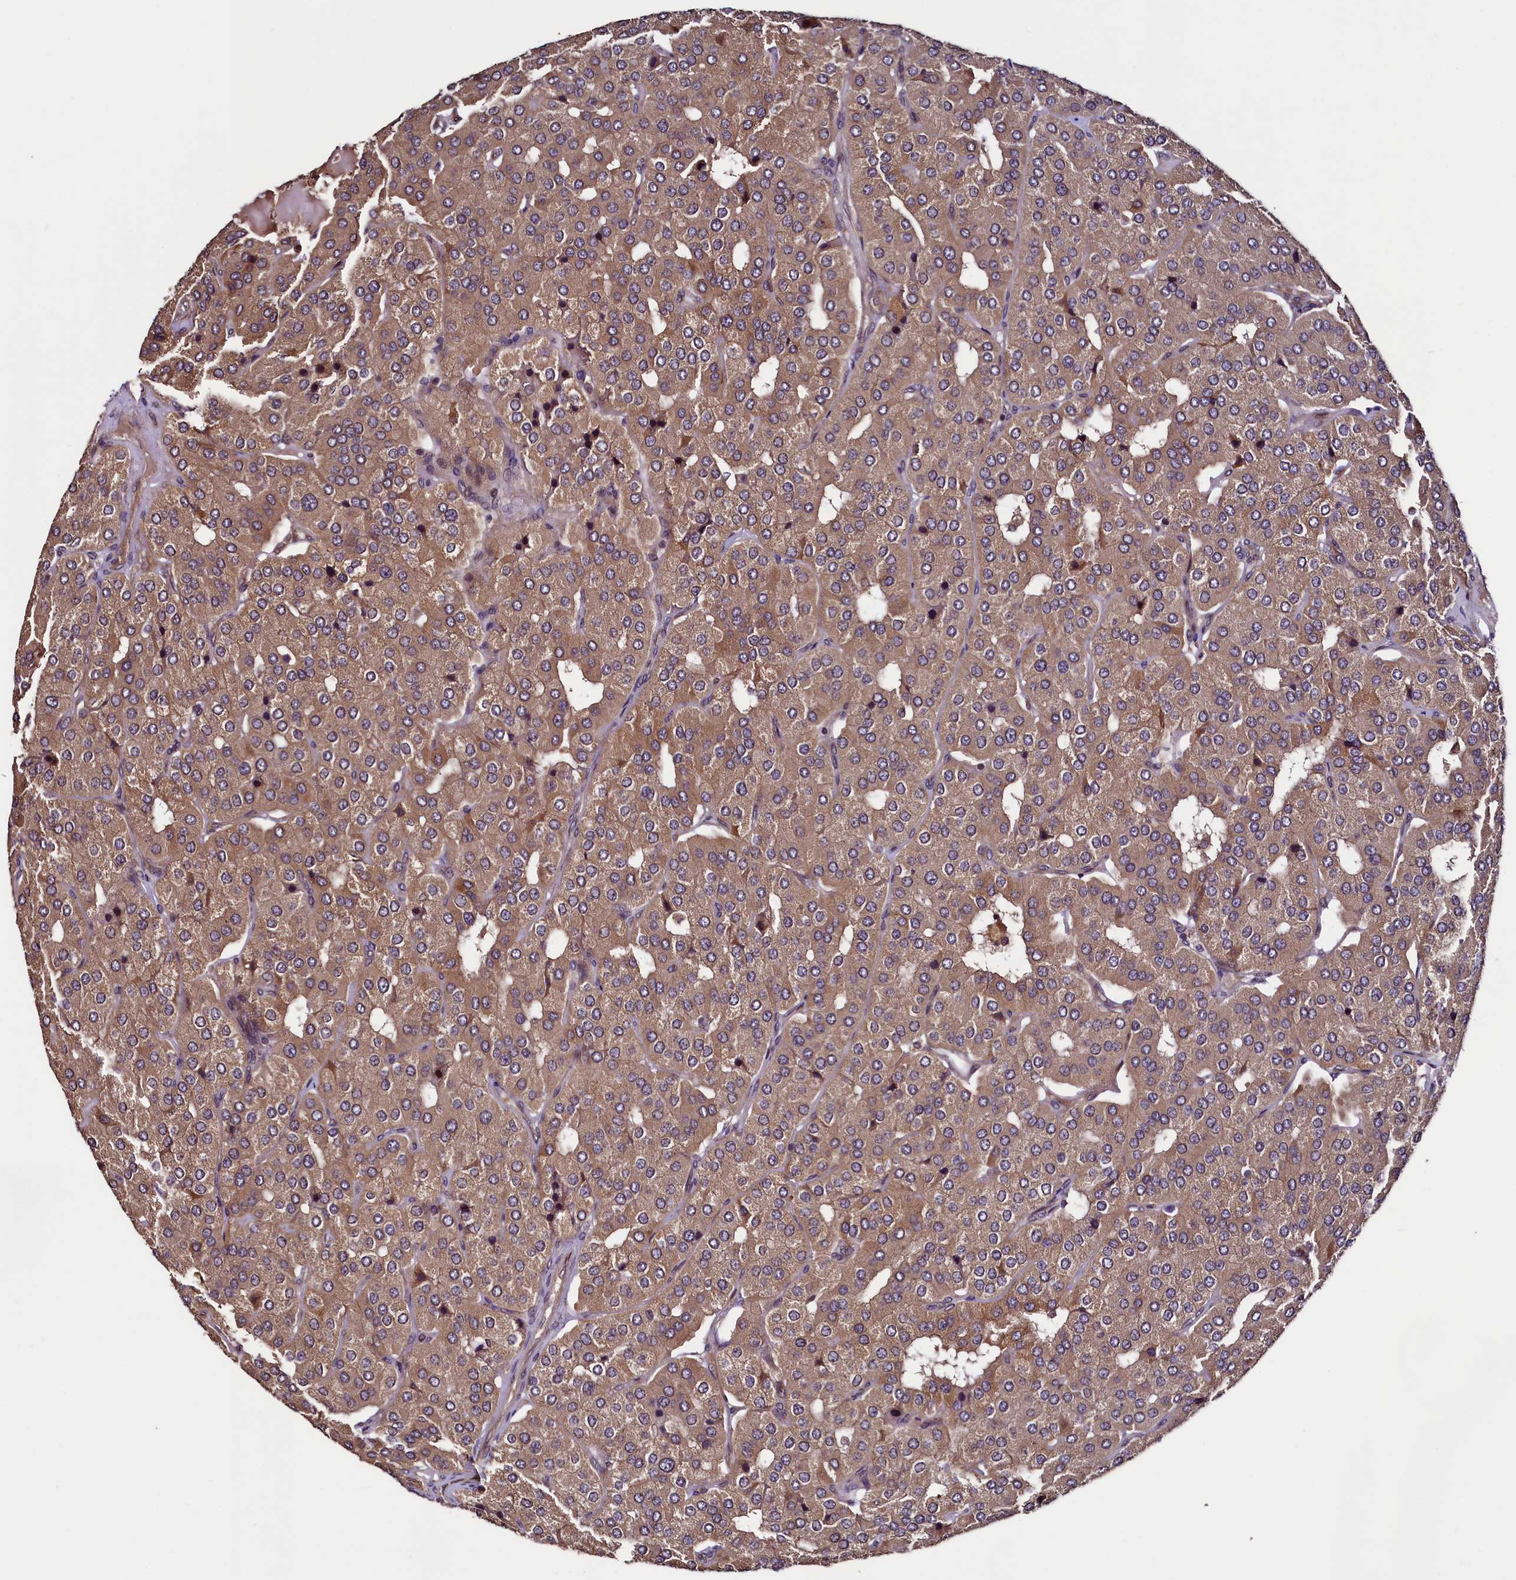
{"staining": {"intensity": "moderate", "quantity": ">75%", "location": "cytoplasmic/membranous"}, "tissue": "parathyroid gland", "cell_type": "Glandular cells", "image_type": "normal", "snomed": [{"axis": "morphology", "description": "Normal tissue, NOS"}, {"axis": "morphology", "description": "Adenoma, NOS"}, {"axis": "topography", "description": "Parathyroid gland"}], "caption": "The histopathology image displays a brown stain indicating the presence of a protein in the cytoplasmic/membranous of glandular cells in parathyroid gland.", "gene": "RBFA", "patient": {"sex": "female", "age": 86}}